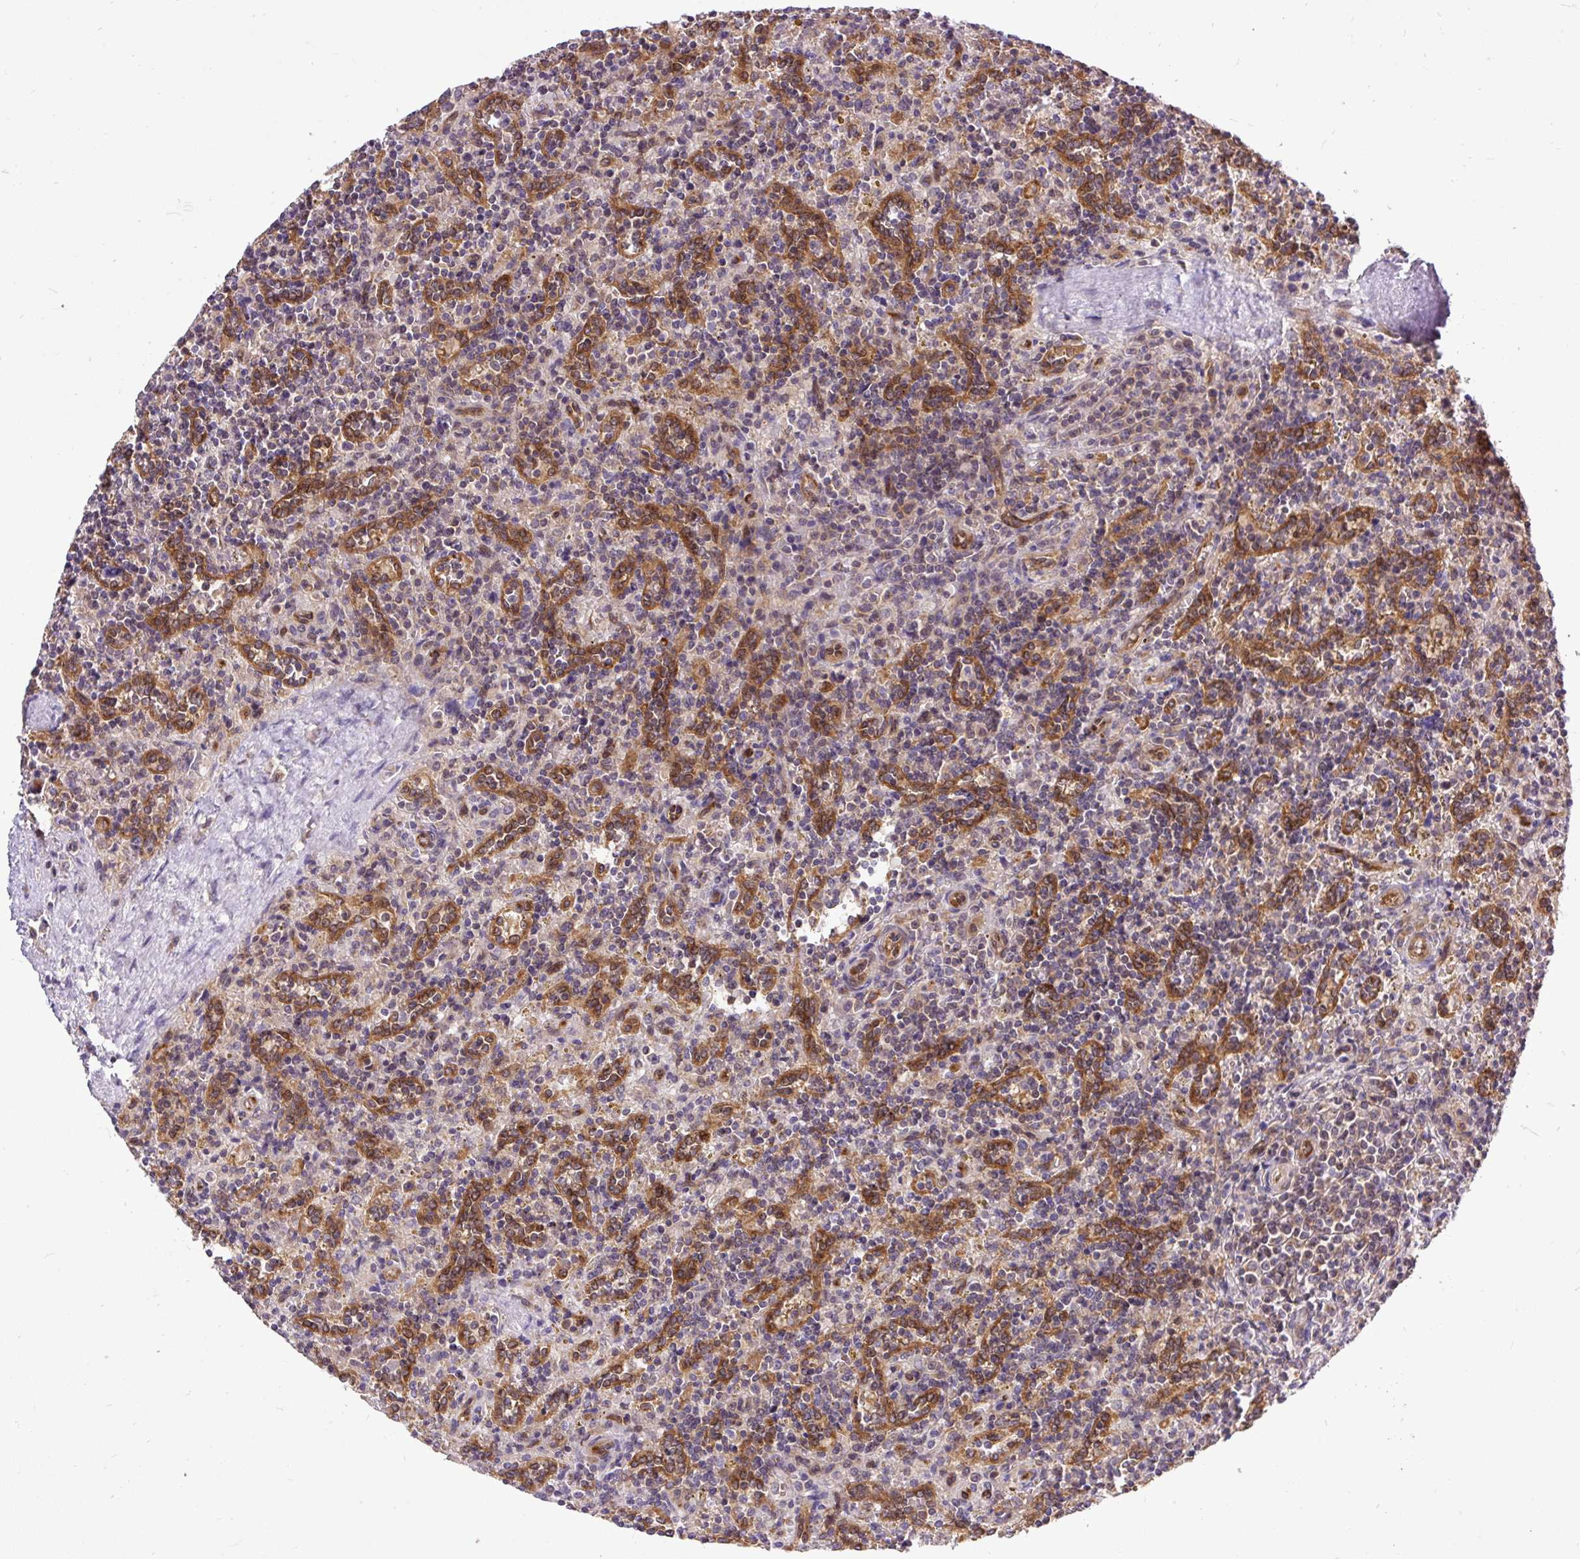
{"staining": {"intensity": "negative", "quantity": "none", "location": "none"}, "tissue": "lymphoma", "cell_type": "Tumor cells", "image_type": "cancer", "snomed": [{"axis": "morphology", "description": "Malignant lymphoma, non-Hodgkin's type, Low grade"}, {"axis": "topography", "description": "Spleen"}], "caption": "Immunohistochemical staining of lymphoma displays no significant expression in tumor cells.", "gene": "TRIM17", "patient": {"sex": "male", "age": 67}}